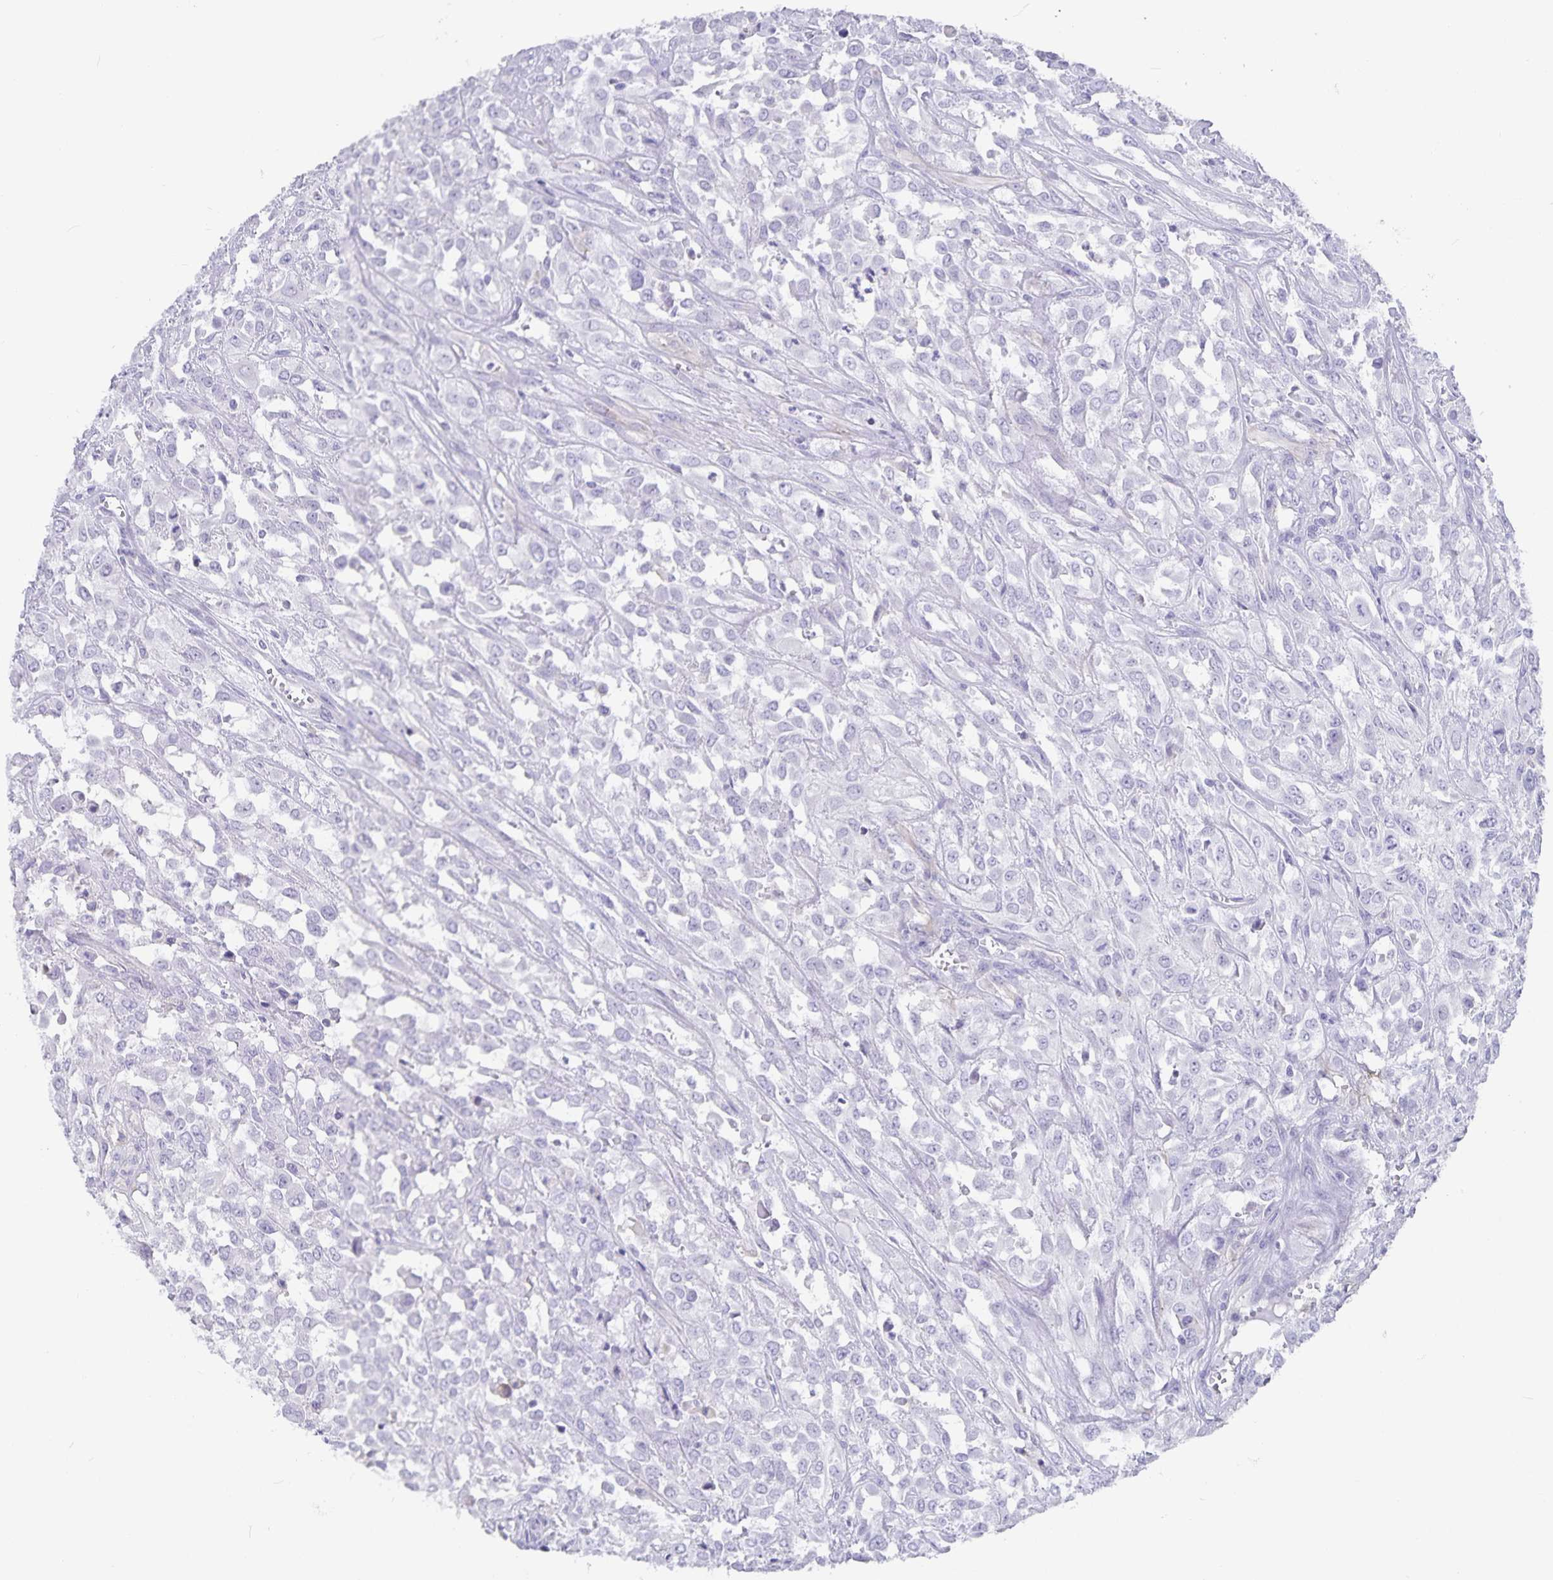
{"staining": {"intensity": "negative", "quantity": "none", "location": "none"}, "tissue": "urothelial cancer", "cell_type": "Tumor cells", "image_type": "cancer", "snomed": [{"axis": "morphology", "description": "Urothelial carcinoma, High grade"}, {"axis": "topography", "description": "Urinary bladder"}], "caption": "Immunohistochemical staining of urothelial carcinoma (high-grade) shows no significant staining in tumor cells.", "gene": "PLAC1", "patient": {"sex": "male", "age": 67}}